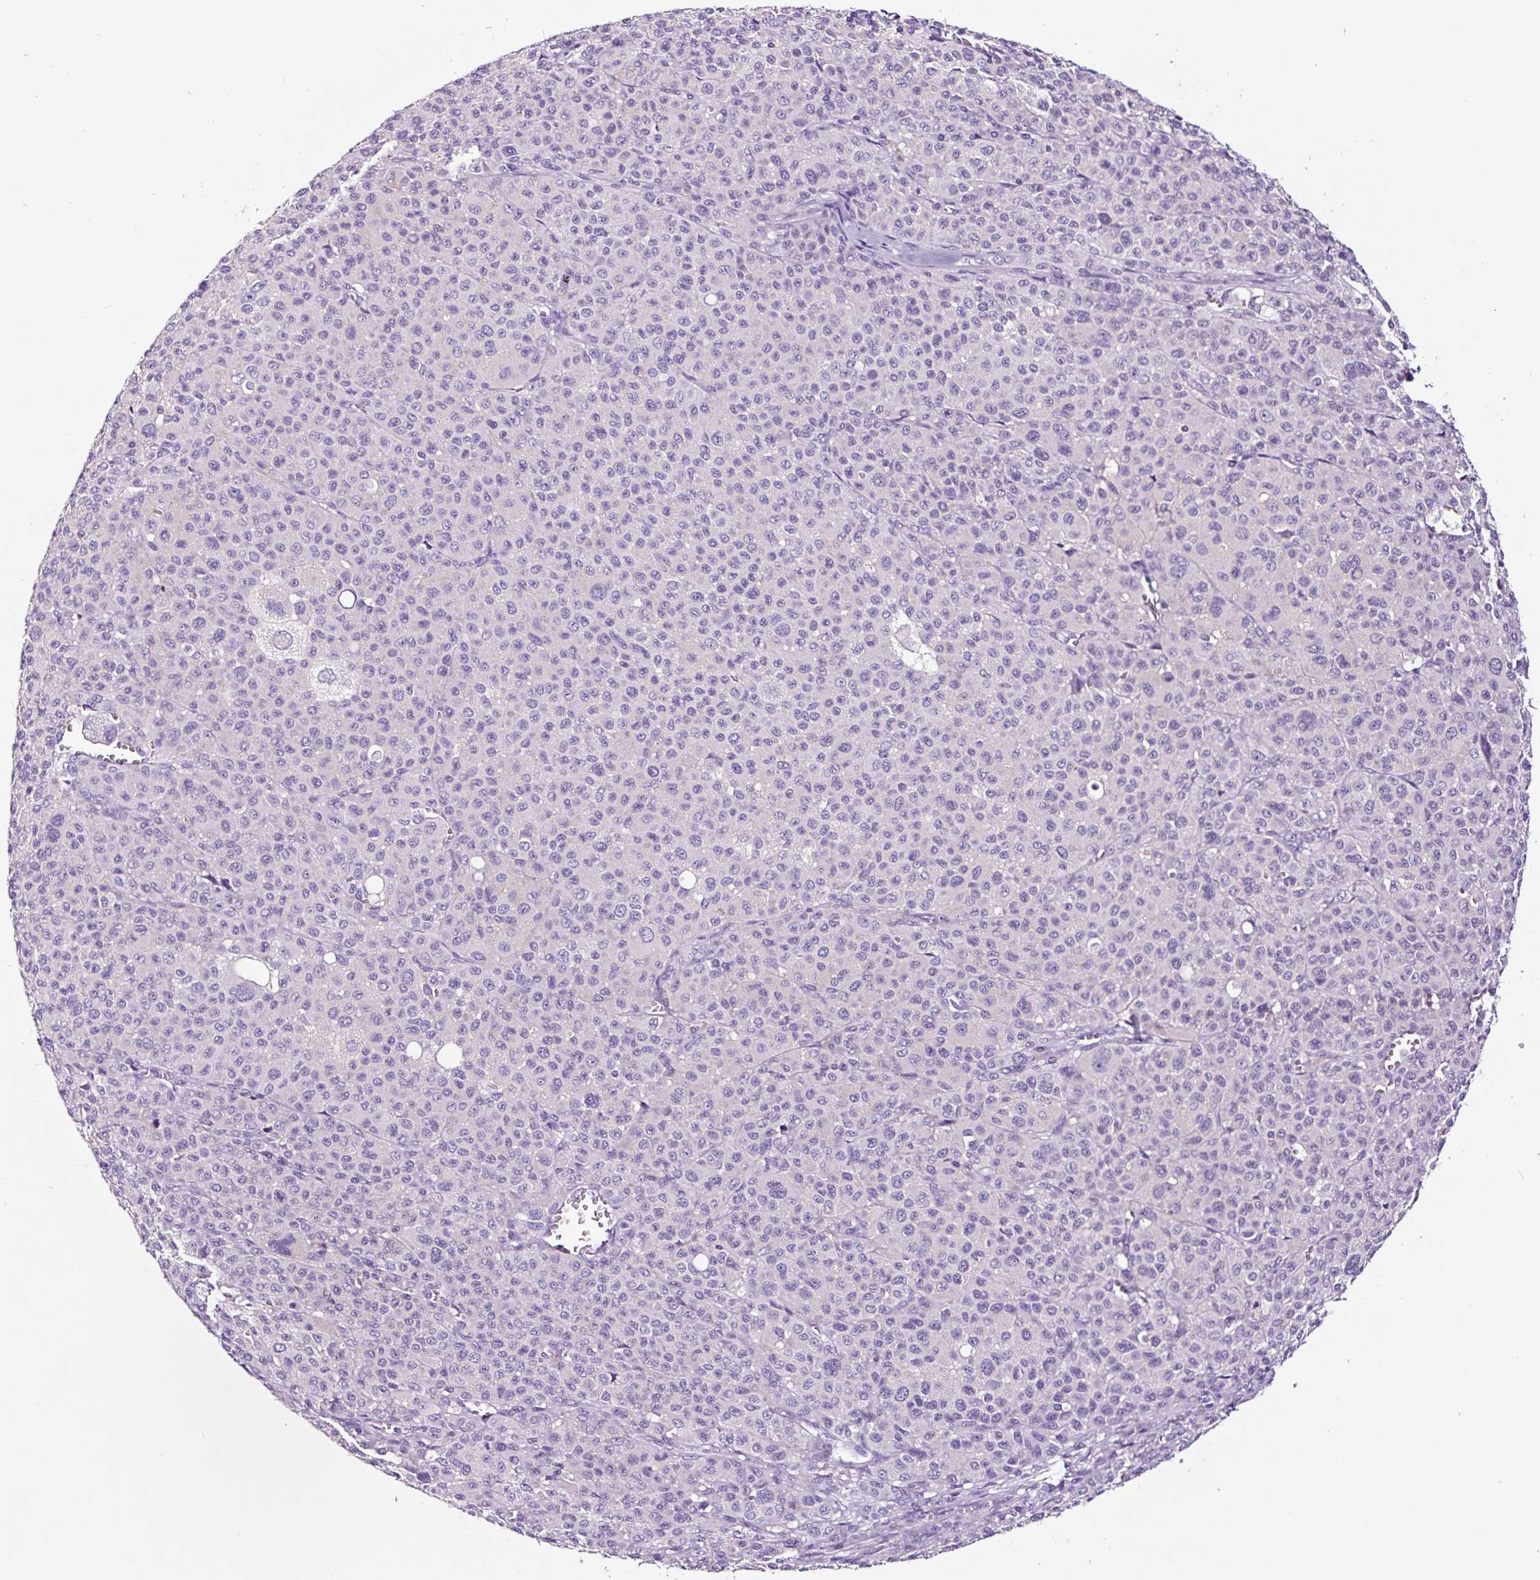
{"staining": {"intensity": "negative", "quantity": "none", "location": "none"}, "tissue": "melanoma", "cell_type": "Tumor cells", "image_type": "cancer", "snomed": [{"axis": "morphology", "description": "Malignant melanoma, Metastatic site"}, {"axis": "topography", "description": "Skin"}], "caption": "Tumor cells are negative for protein expression in human malignant melanoma (metastatic site).", "gene": "FBXL7", "patient": {"sex": "female", "age": 74}}